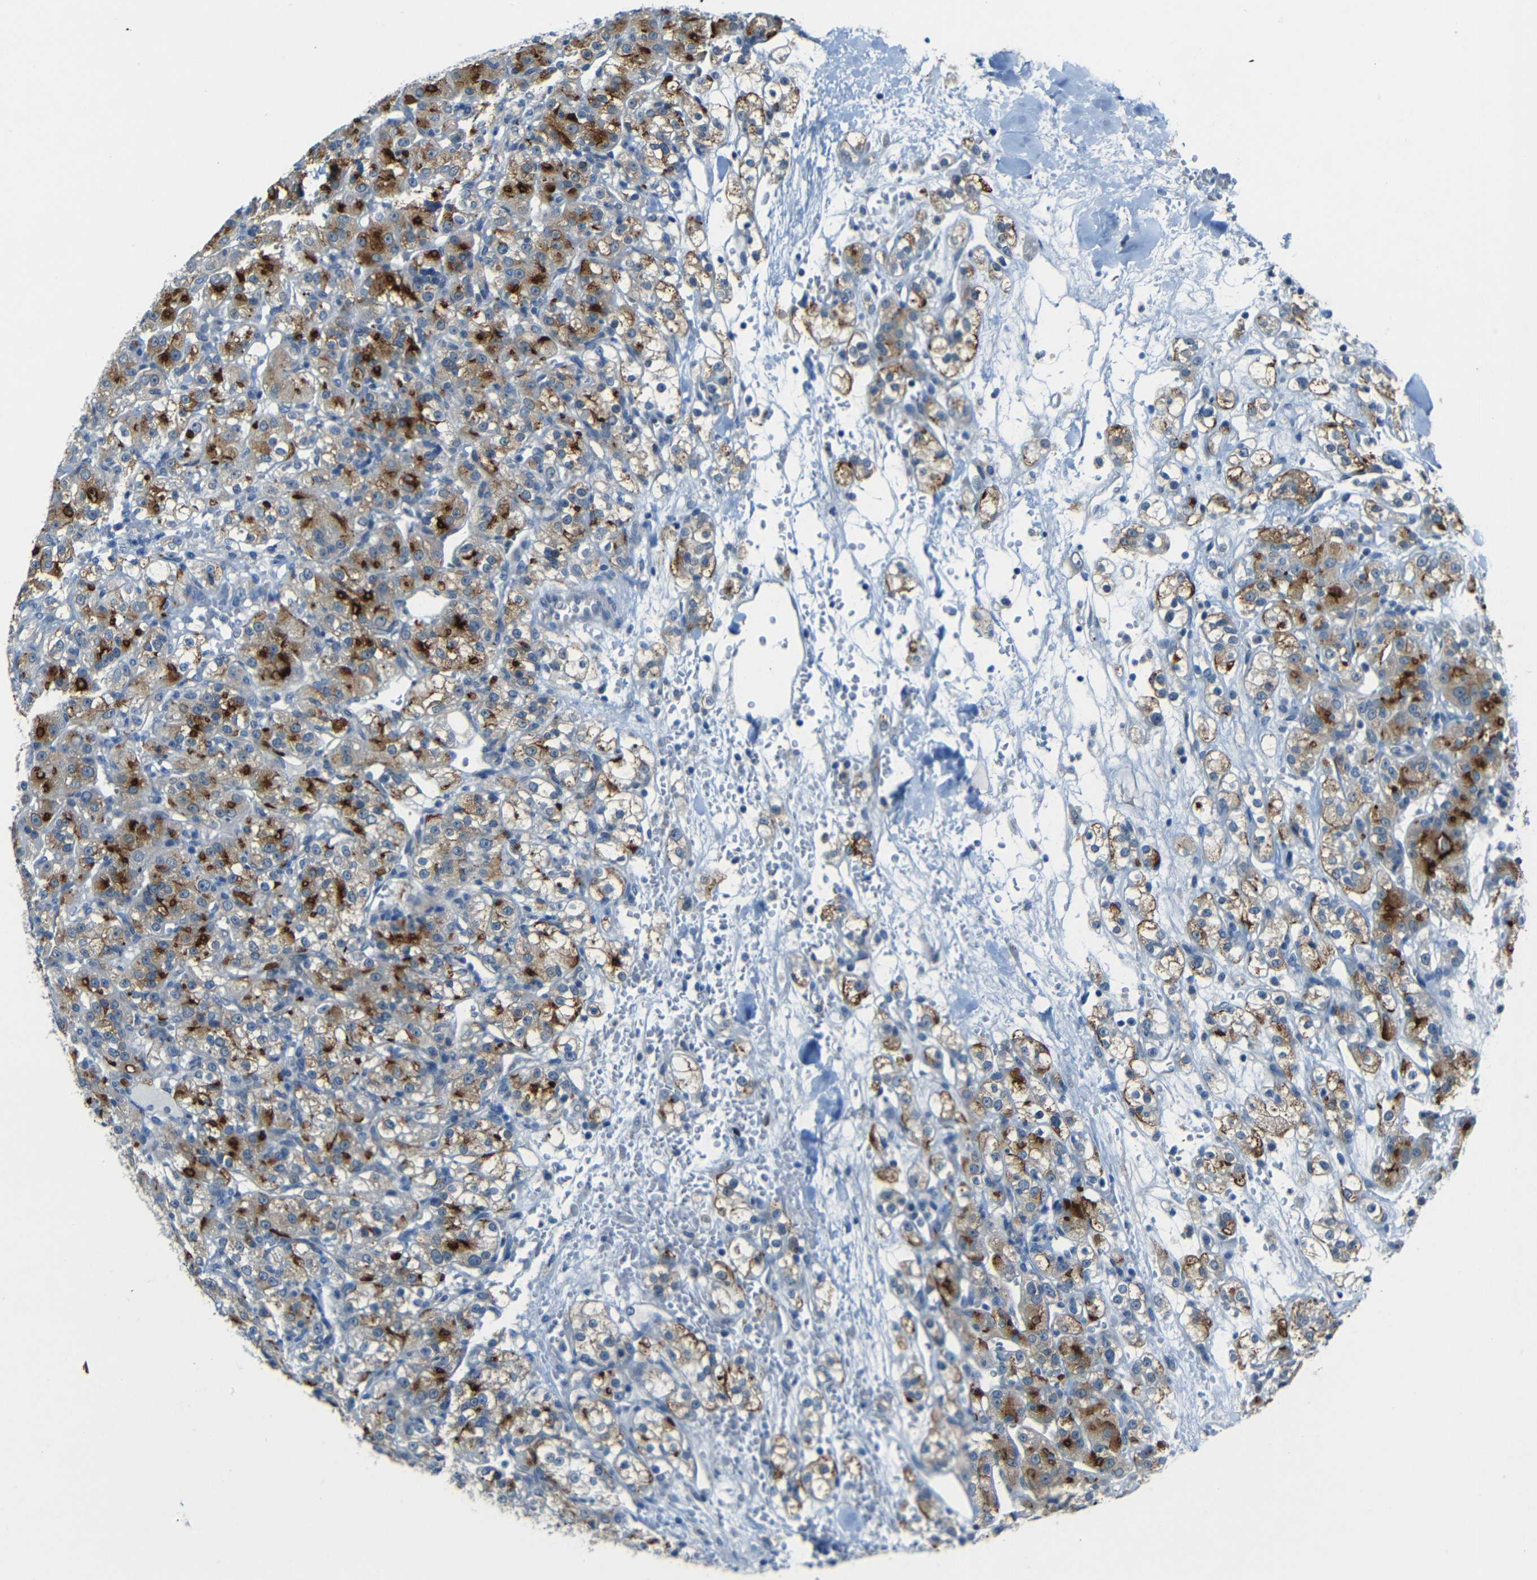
{"staining": {"intensity": "strong", "quantity": "25%-75%", "location": "cytoplasmic/membranous"}, "tissue": "renal cancer", "cell_type": "Tumor cells", "image_type": "cancer", "snomed": [{"axis": "morphology", "description": "Normal tissue, NOS"}, {"axis": "morphology", "description": "Adenocarcinoma, NOS"}, {"axis": "topography", "description": "Kidney"}], "caption": "Immunohistochemistry (IHC) histopathology image of neoplastic tissue: adenocarcinoma (renal) stained using IHC displays high levels of strong protein expression localized specifically in the cytoplasmic/membranous of tumor cells, appearing as a cytoplasmic/membranous brown color.", "gene": "ANKRD22", "patient": {"sex": "male", "age": 61}}